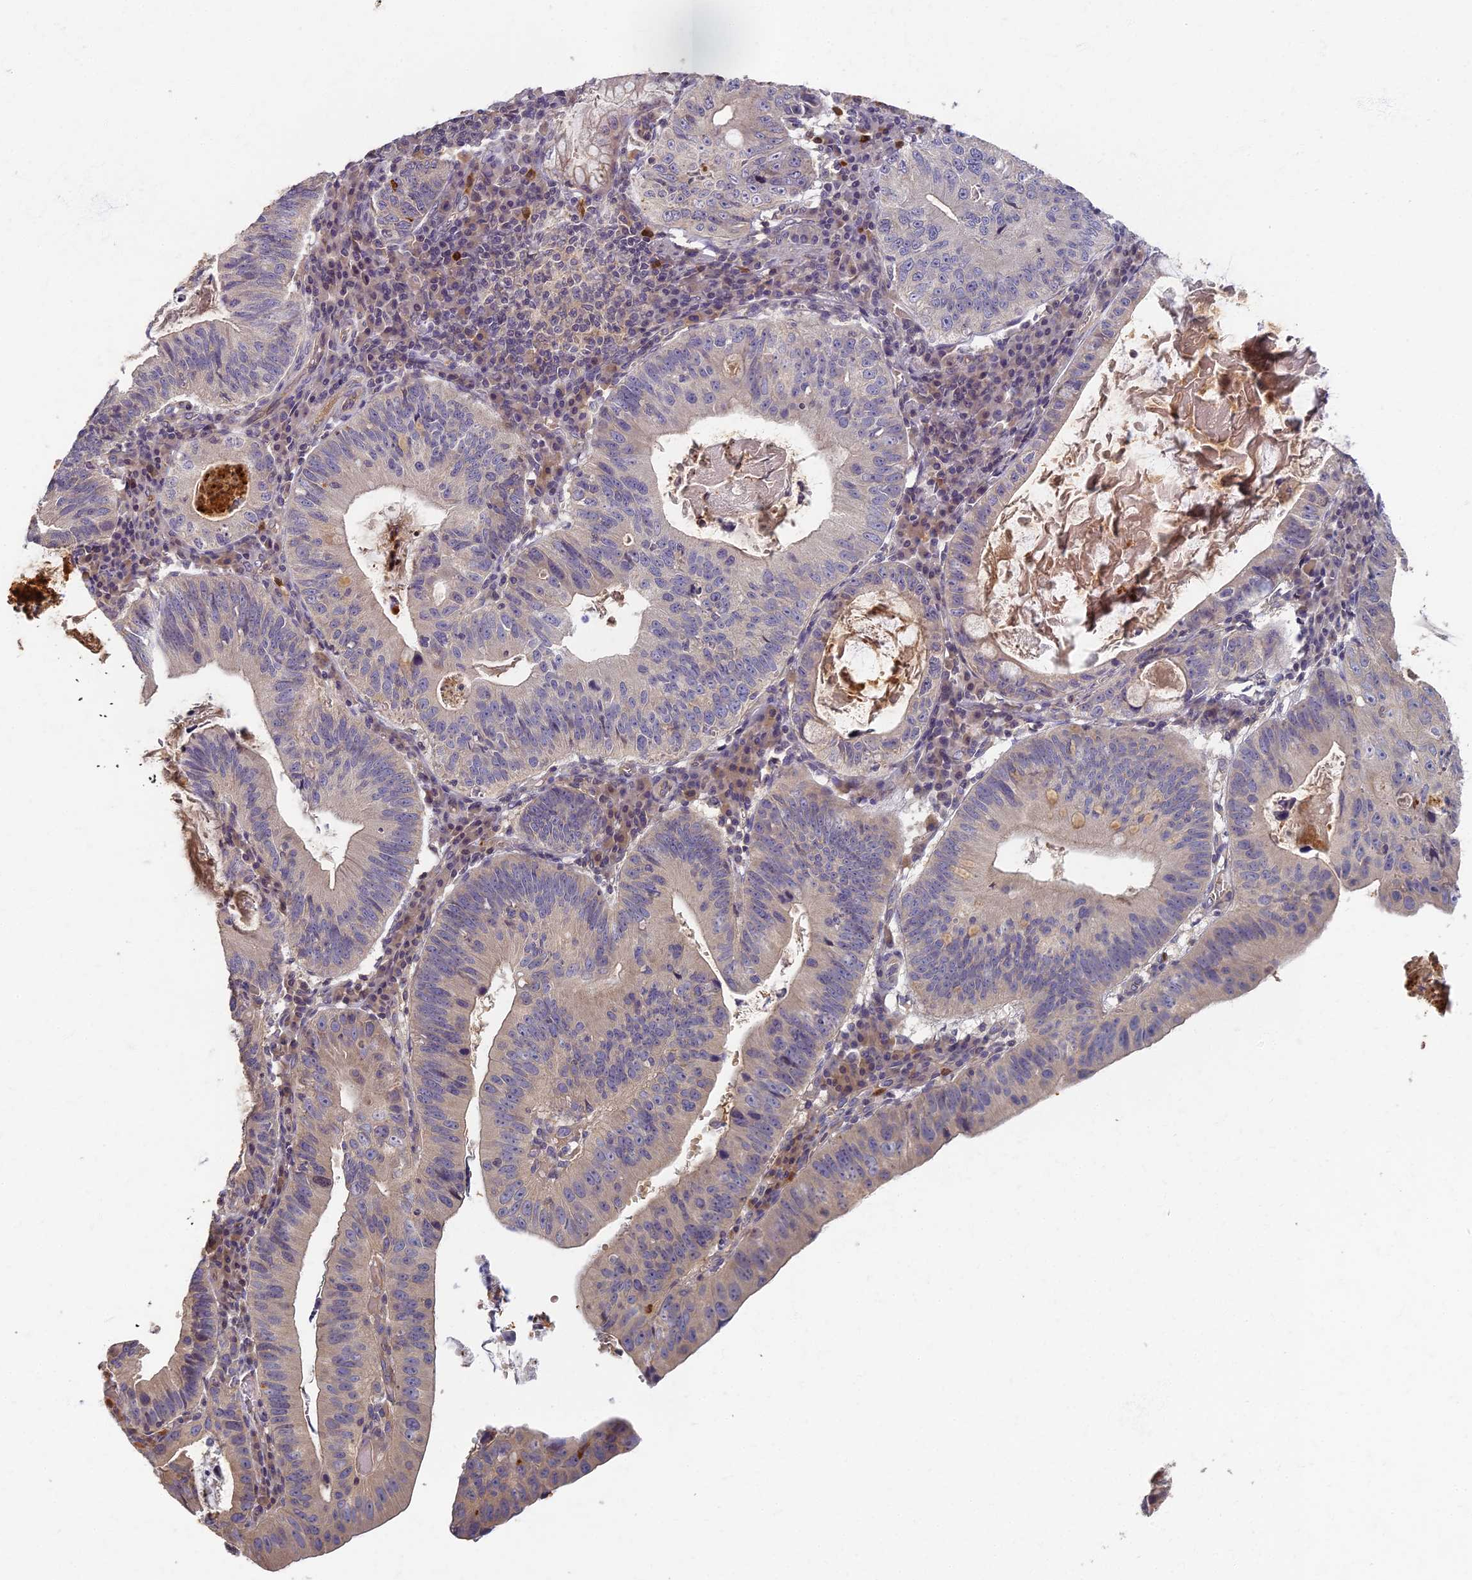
{"staining": {"intensity": "weak", "quantity": "<25%", "location": "cytoplasmic/membranous"}, "tissue": "stomach cancer", "cell_type": "Tumor cells", "image_type": "cancer", "snomed": [{"axis": "morphology", "description": "Adenocarcinoma, NOS"}, {"axis": "topography", "description": "Stomach"}], "caption": "Immunohistochemistry (IHC) of adenocarcinoma (stomach) demonstrates no staining in tumor cells.", "gene": "AP4E1", "patient": {"sex": "male", "age": 59}}